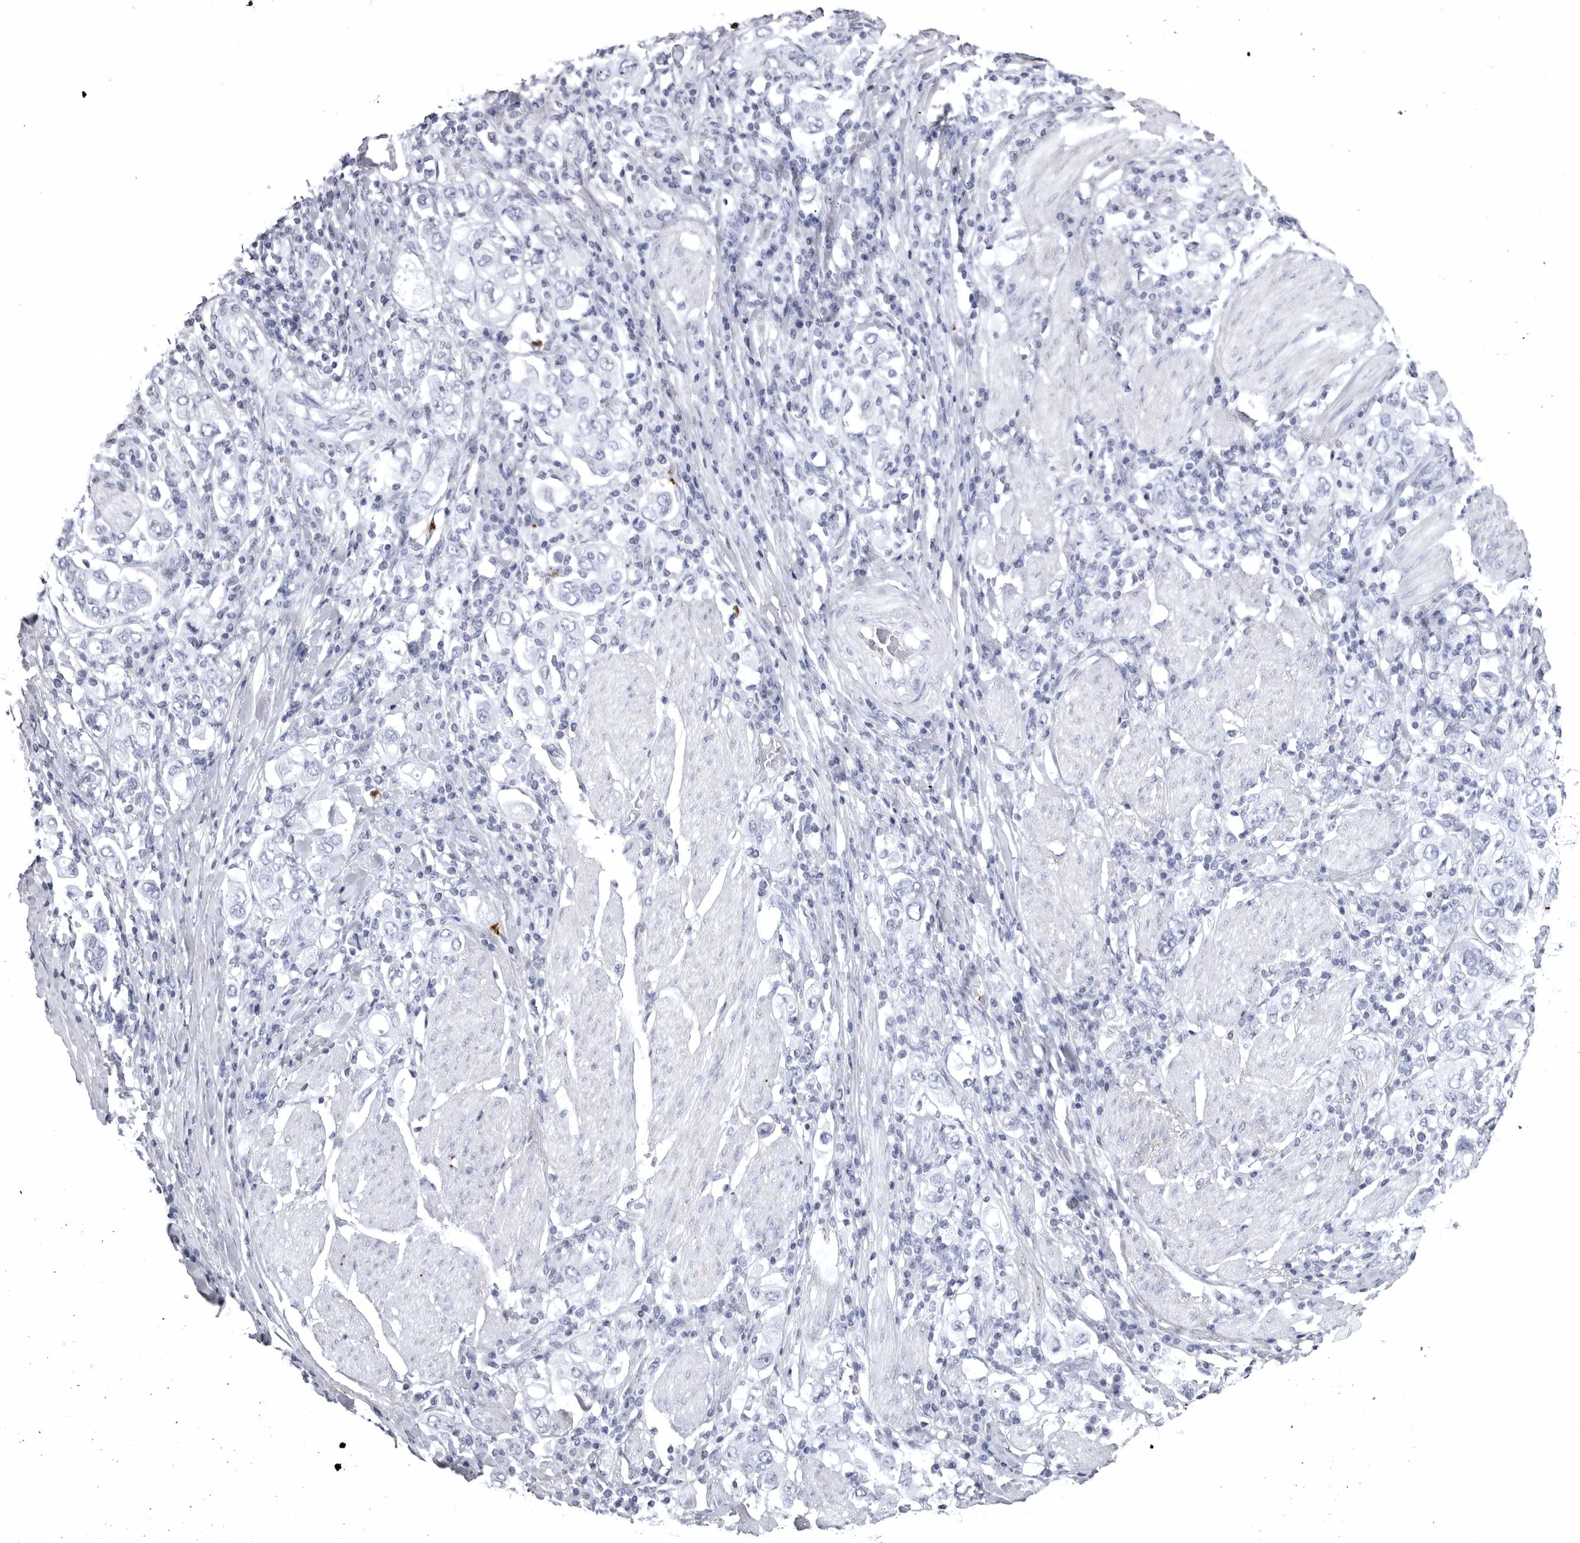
{"staining": {"intensity": "negative", "quantity": "none", "location": "none"}, "tissue": "stomach cancer", "cell_type": "Tumor cells", "image_type": "cancer", "snomed": [{"axis": "morphology", "description": "Adenocarcinoma, NOS"}, {"axis": "topography", "description": "Stomach, upper"}], "caption": "Human stomach cancer stained for a protein using immunohistochemistry displays no positivity in tumor cells.", "gene": "COL26A1", "patient": {"sex": "male", "age": 62}}